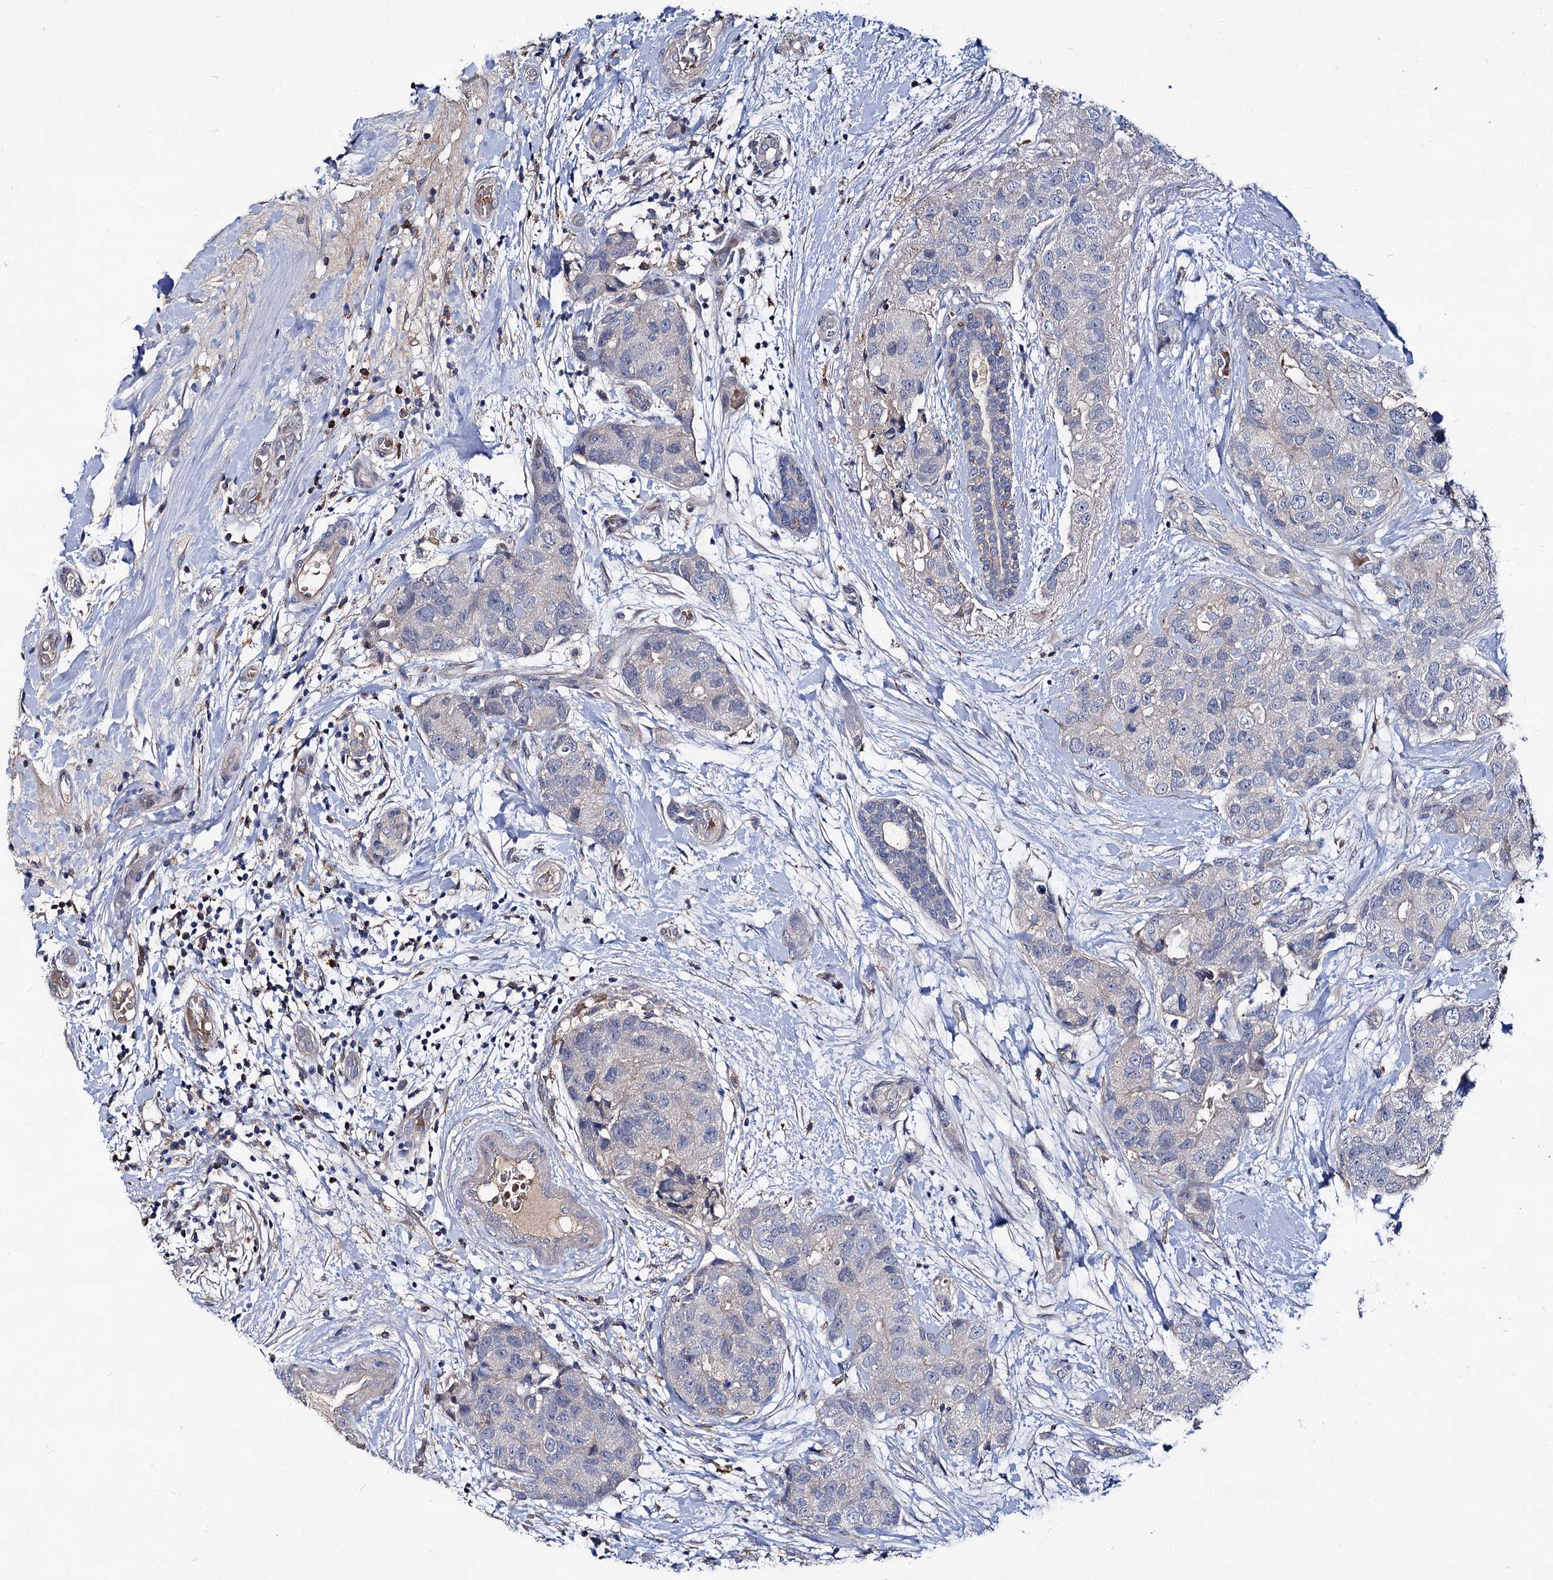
{"staining": {"intensity": "negative", "quantity": "none", "location": "none"}, "tissue": "breast cancer", "cell_type": "Tumor cells", "image_type": "cancer", "snomed": [{"axis": "morphology", "description": "Duct carcinoma"}, {"axis": "topography", "description": "Breast"}], "caption": "Breast cancer stained for a protein using immunohistochemistry (IHC) demonstrates no positivity tumor cells.", "gene": "HVCN1", "patient": {"sex": "female", "age": 62}}